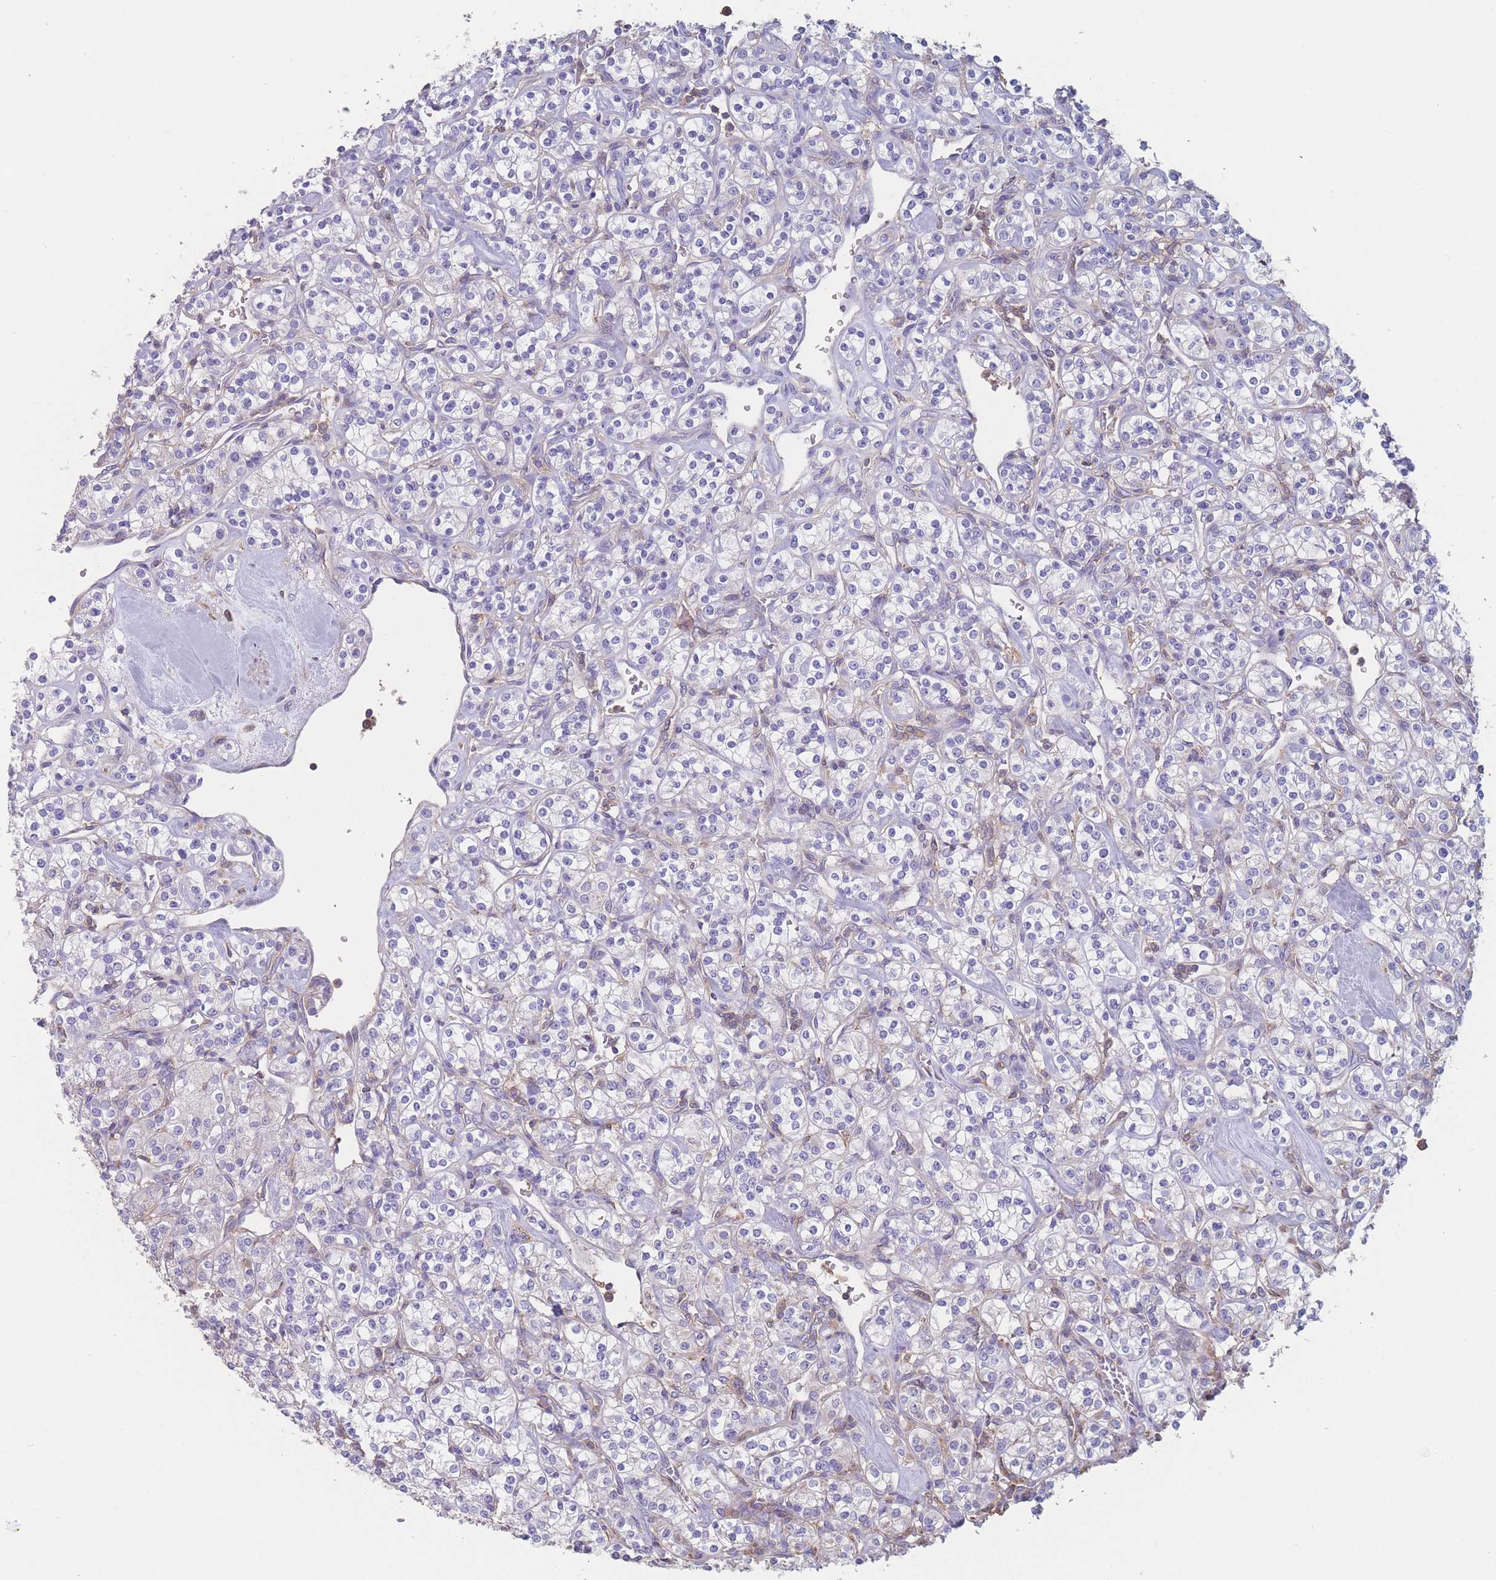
{"staining": {"intensity": "negative", "quantity": "none", "location": "none"}, "tissue": "renal cancer", "cell_type": "Tumor cells", "image_type": "cancer", "snomed": [{"axis": "morphology", "description": "Adenocarcinoma, NOS"}, {"axis": "topography", "description": "Kidney"}], "caption": "A histopathology image of renal cancer (adenocarcinoma) stained for a protein shows no brown staining in tumor cells.", "gene": "ADH1A", "patient": {"sex": "male", "age": 77}}